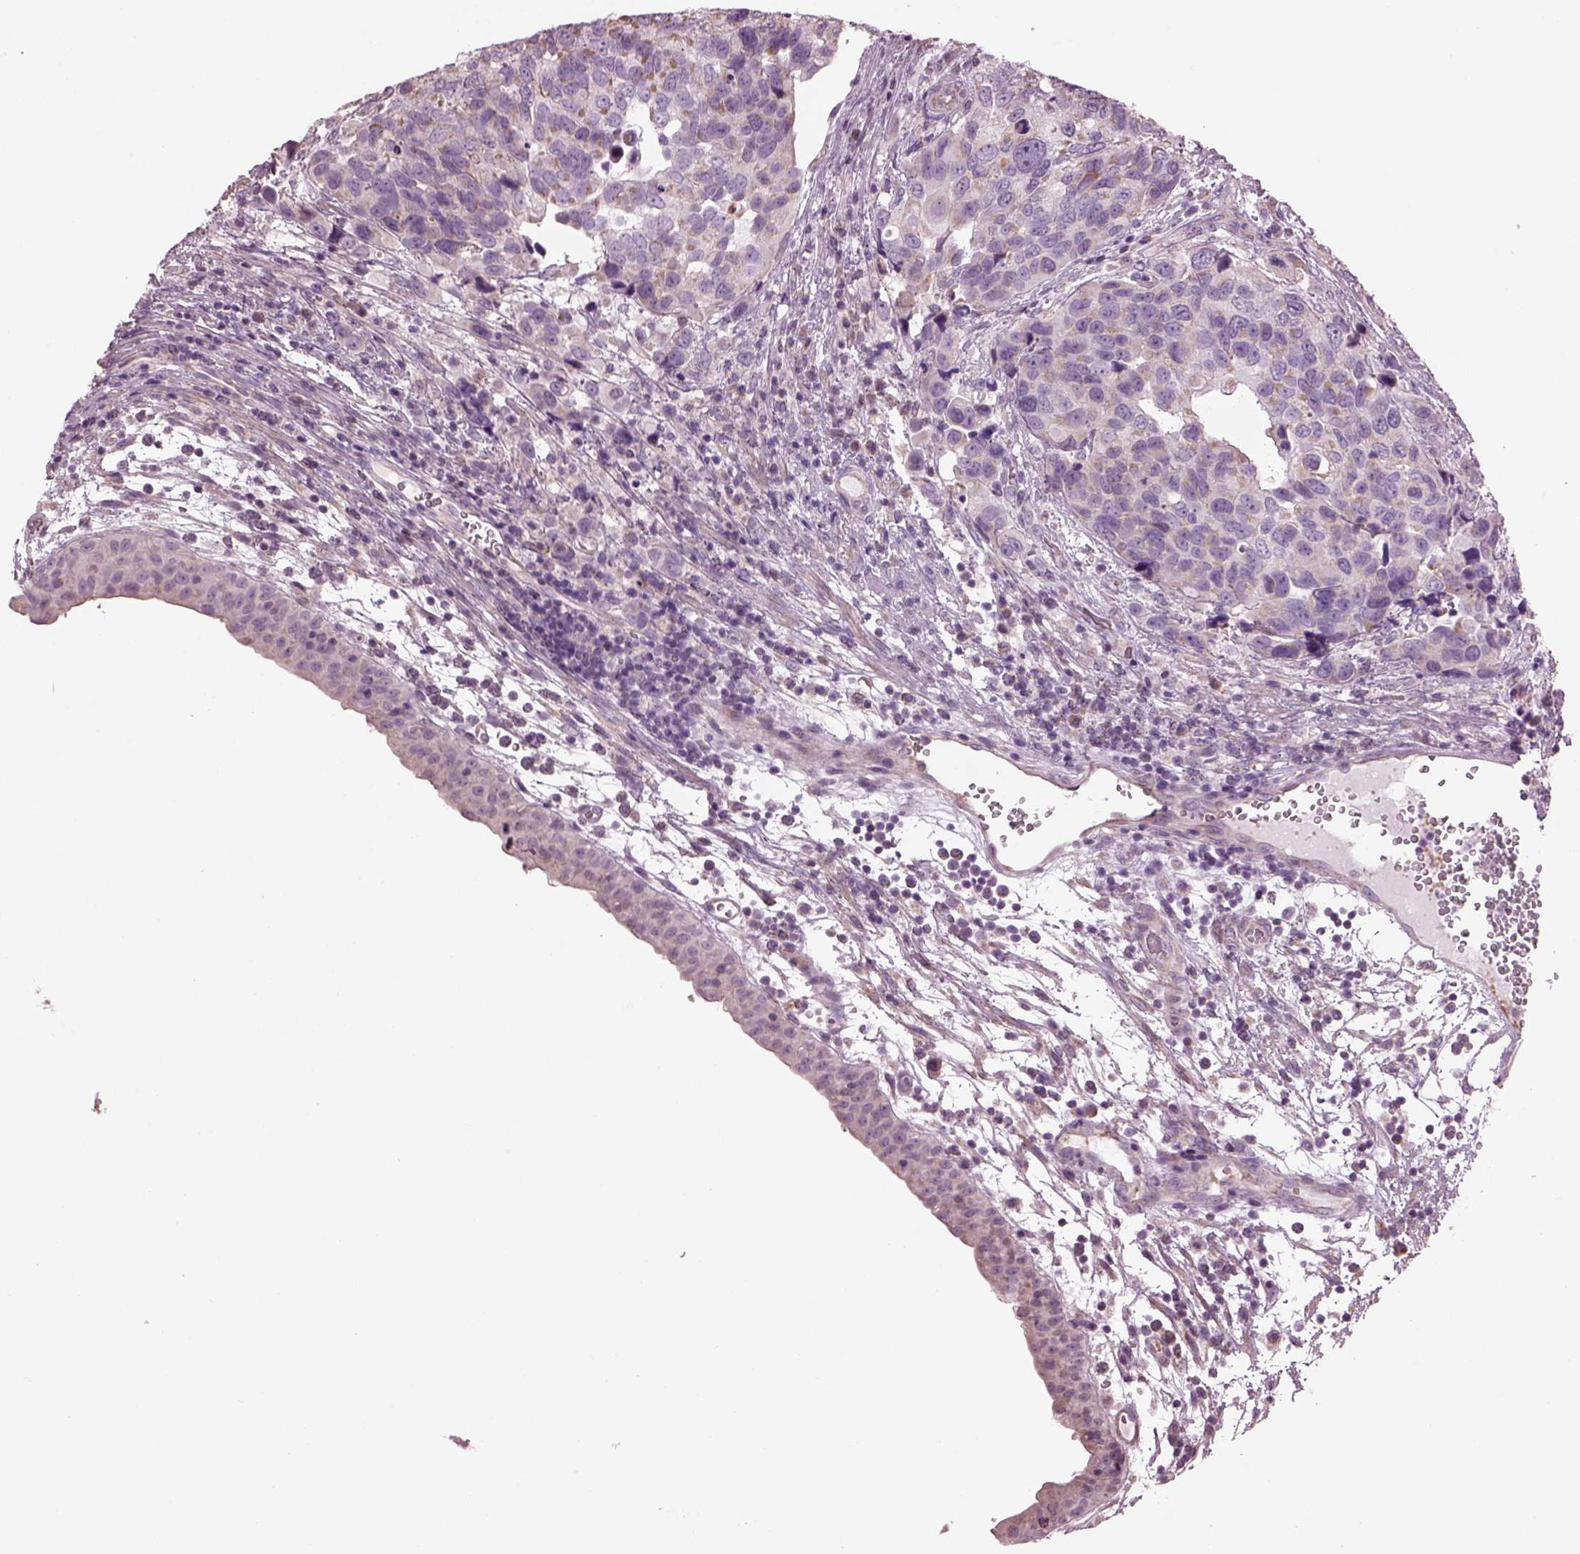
{"staining": {"intensity": "weak", "quantity": "25%-75%", "location": "cytoplasmic/membranous"}, "tissue": "urothelial cancer", "cell_type": "Tumor cells", "image_type": "cancer", "snomed": [{"axis": "morphology", "description": "Urothelial carcinoma, High grade"}, {"axis": "topography", "description": "Urinary bladder"}], "caption": "Protein expression analysis of human urothelial carcinoma (high-grade) reveals weak cytoplasmic/membranous positivity in approximately 25%-75% of tumor cells.", "gene": "SPATA7", "patient": {"sex": "male", "age": 60}}